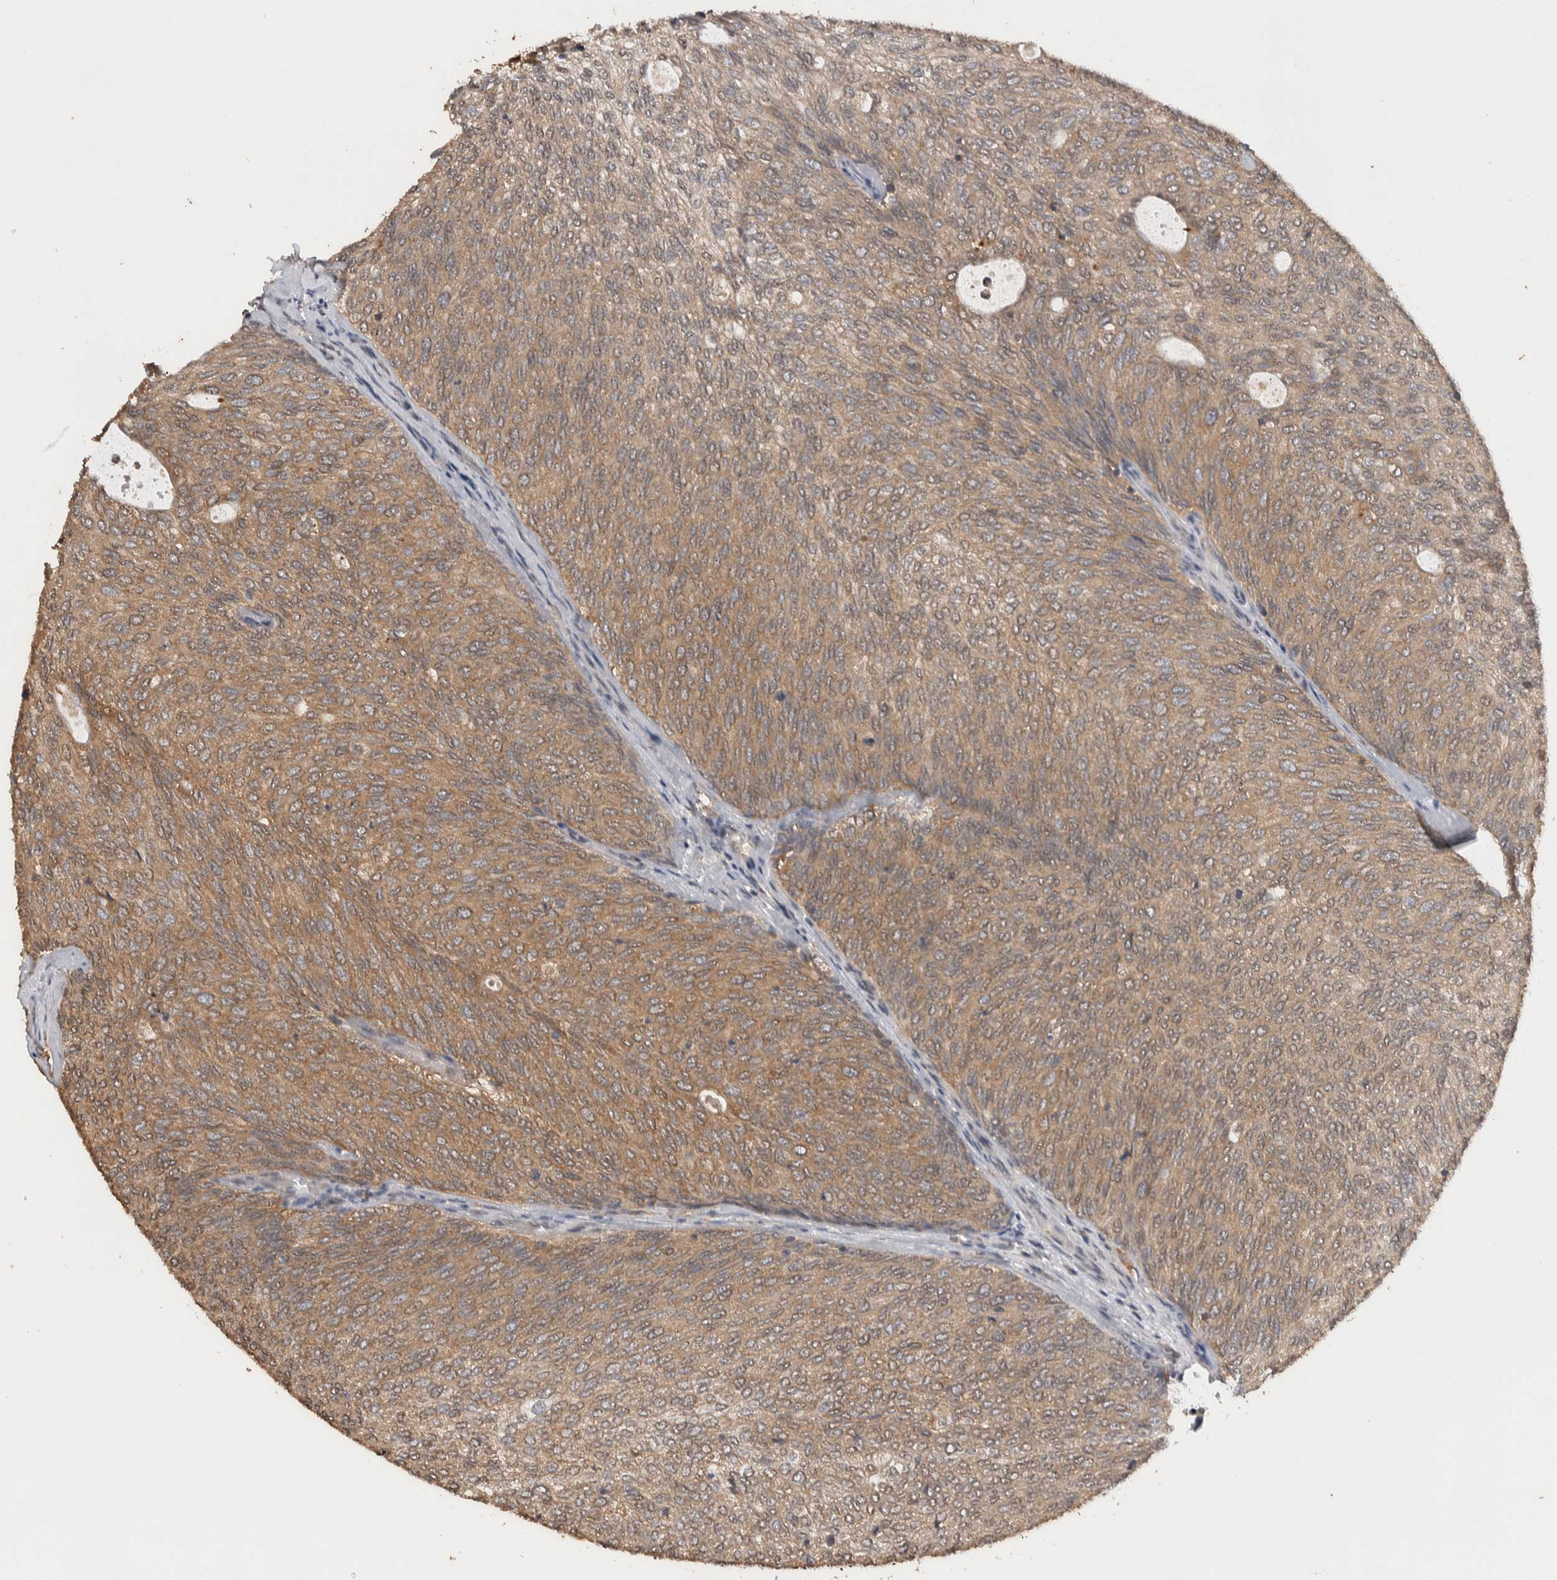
{"staining": {"intensity": "moderate", "quantity": ">75%", "location": "cytoplasmic/membranous"}, "tissue": "urothelial cancer", "cell_type": "Tumor cells", "image_type": "cancer", "snomed": [{"axis": "morphology", "description": "Urothelial carcinoma, Low grade"}, {"axis": "topography", "description": "Urinary bladder"}], "caption": "Protein expression by IHC shows moderate cytoplasmic/membranous positivity in approximately >75% of tumor cells in urothelial cancer. (DAB IHC, brown staining for protein, blue staining for nuclei).", "gene": "DVL2", "patient": {"sex": "female", "age": 79}}